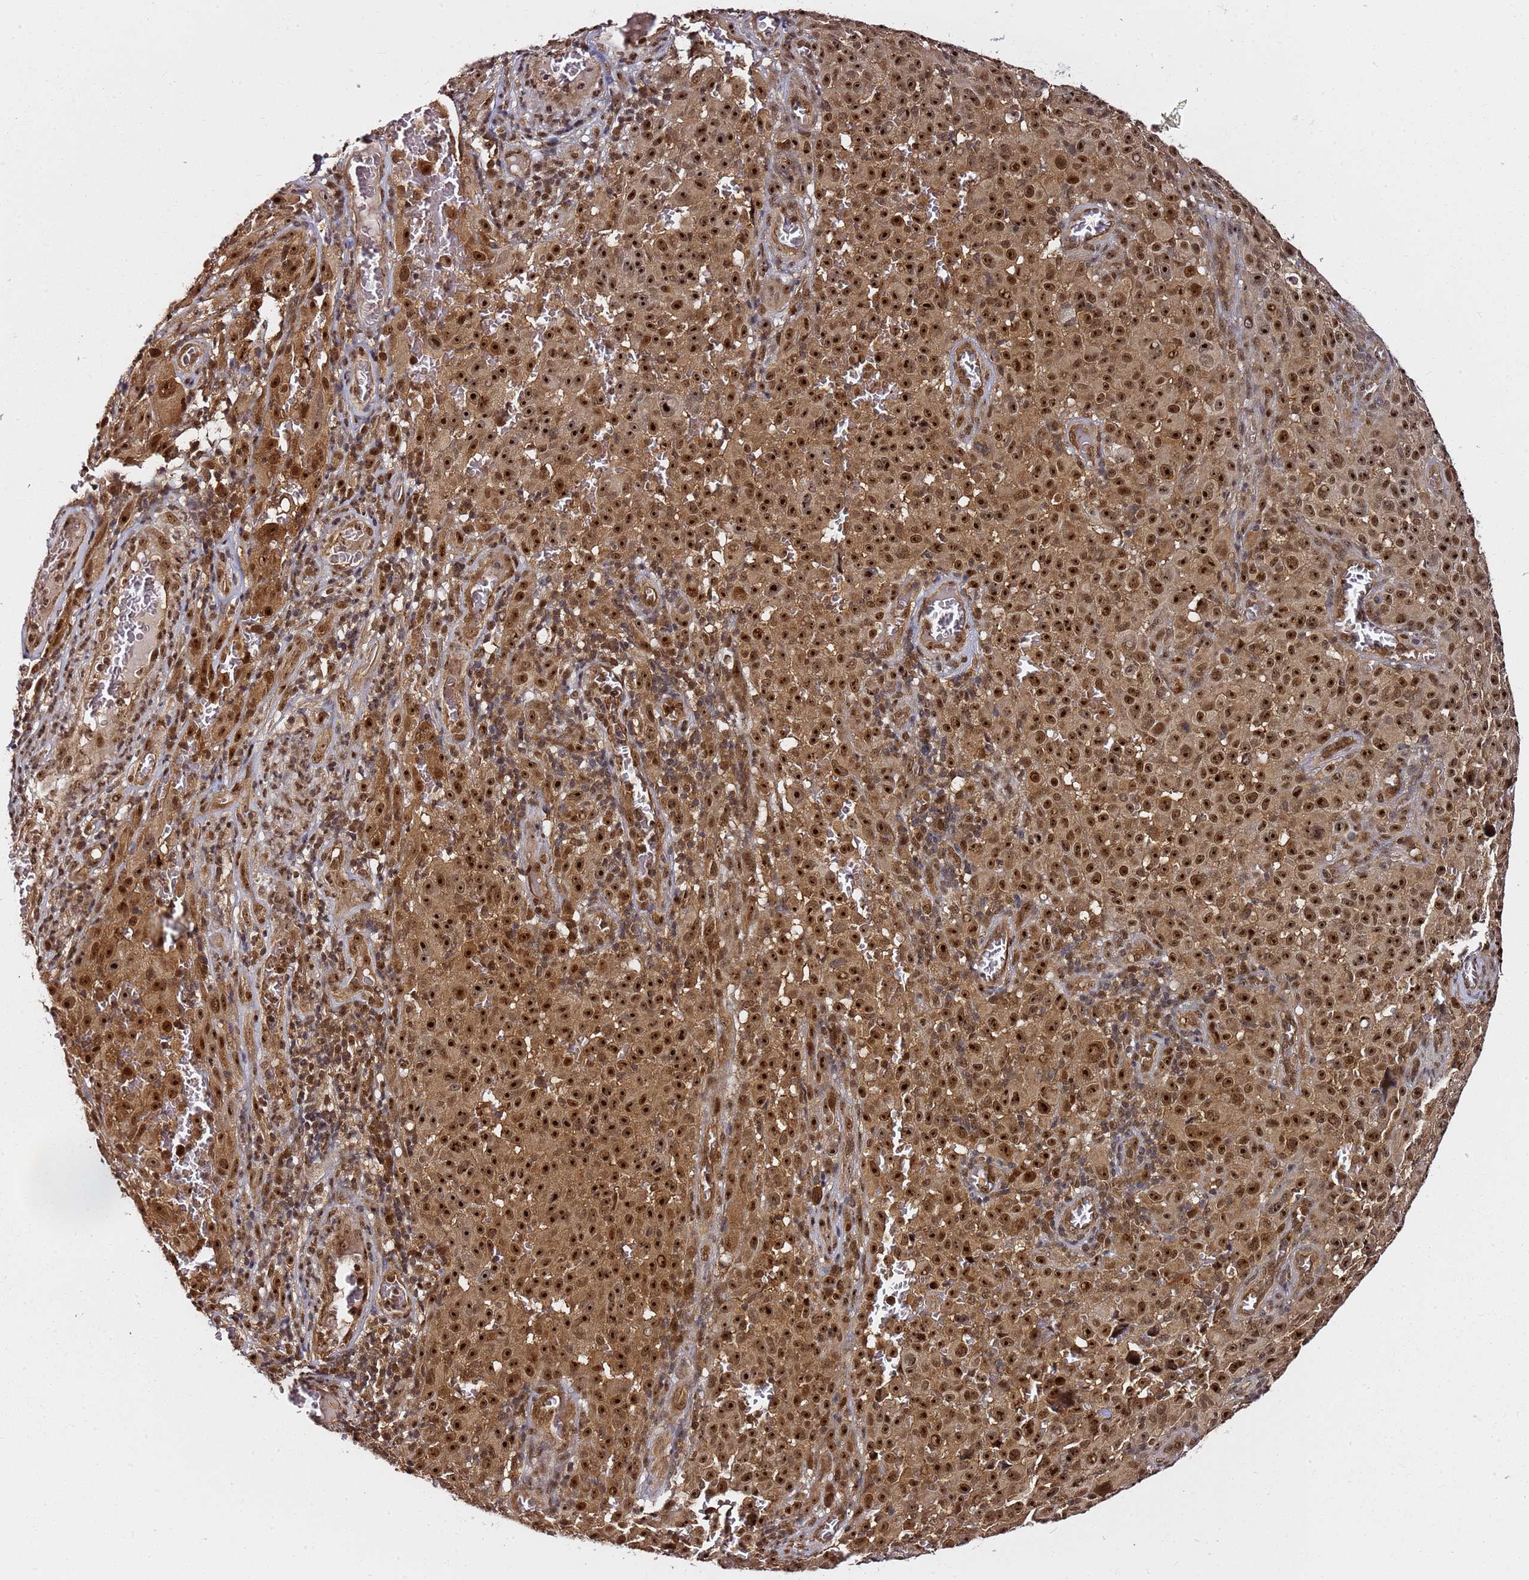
{"staining": {"intensity": "strong", "quantity": ">75%", "location": "cytoplasmic/membranous,nuclear"}, "tissue": "melanoma", "cell_type": "Tumor cells", "image_type": "cancer", "snomed": [{"axis": "morphology", "description": "Malignant melanoma, NOS"}, {"axis": "topography", "description": "Skin"}], "caption": "Strong cytoplasmic/membranous and nuclear staining is identified in about >75% of tumor cells in malignant melanoma.", "gene": "RGS18", "patient": {"sex": "female", "age": 82}}